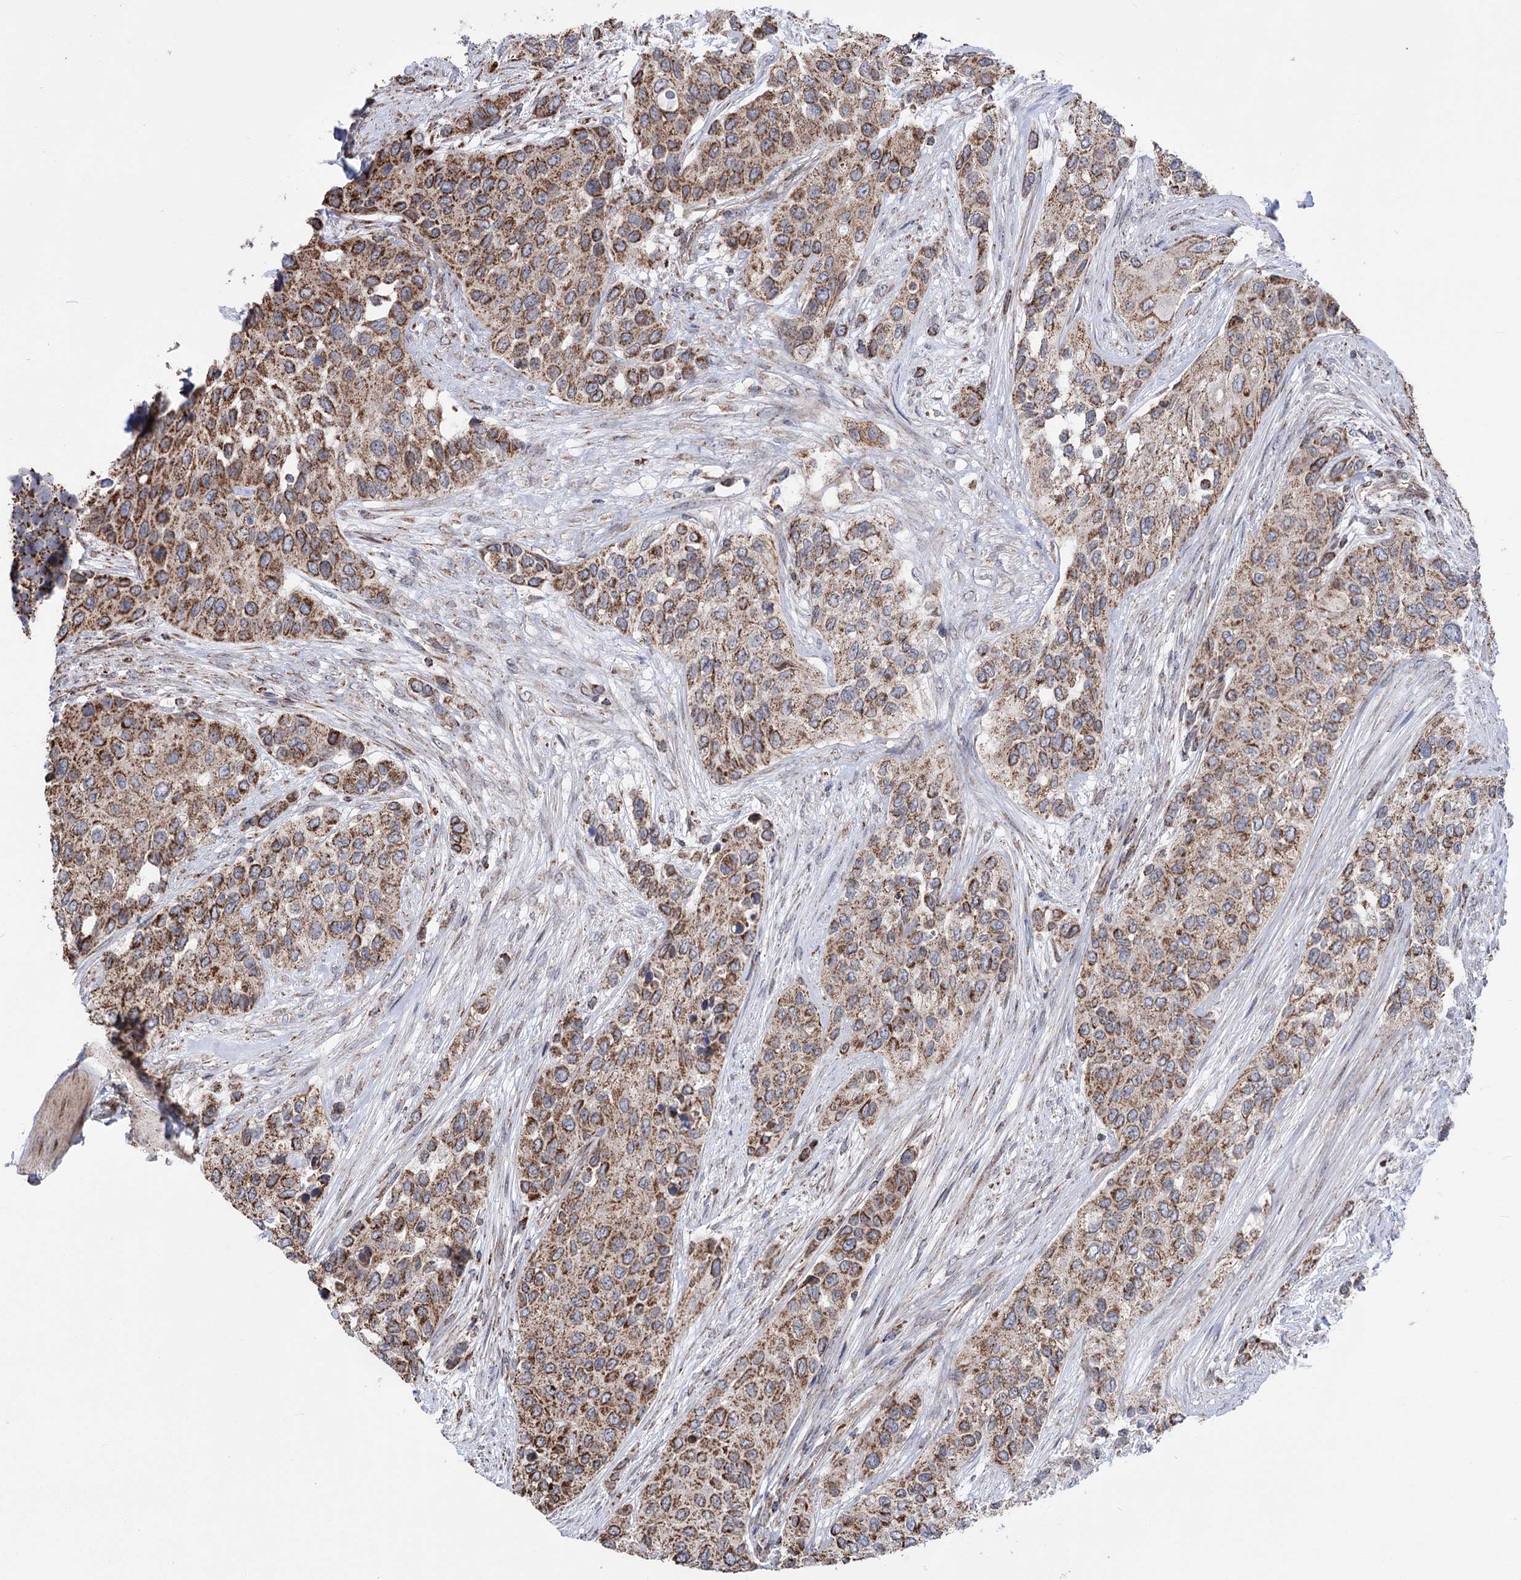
{"staining": {"intensity": "moderate", "quantity": ">75%", "location": "cytoplasmic/membranous"}, "tissue": "urothelial cancer", "cell_type": "Tumor cells", "image_type": "cancer", "snomed": [{"axis": "morphology", "description": "Normal tissue, NOS"}, {"axis": "morphology", "description": "Urothelial carcinoma, High grade"}, {"axis": "topography", "description": "Vascular tissue"}, {"axis": "topography", "description": "Urinary bladder"}], "caption": "High-power microscopy captured an IHC photomicrograph of urothelial cancer, revealing moderate cytoplasmic/membranous staining in approximately >75% of tumor cells.", "gene": "CREB3L4", "patient": {"sex": "female", "age": 56}}